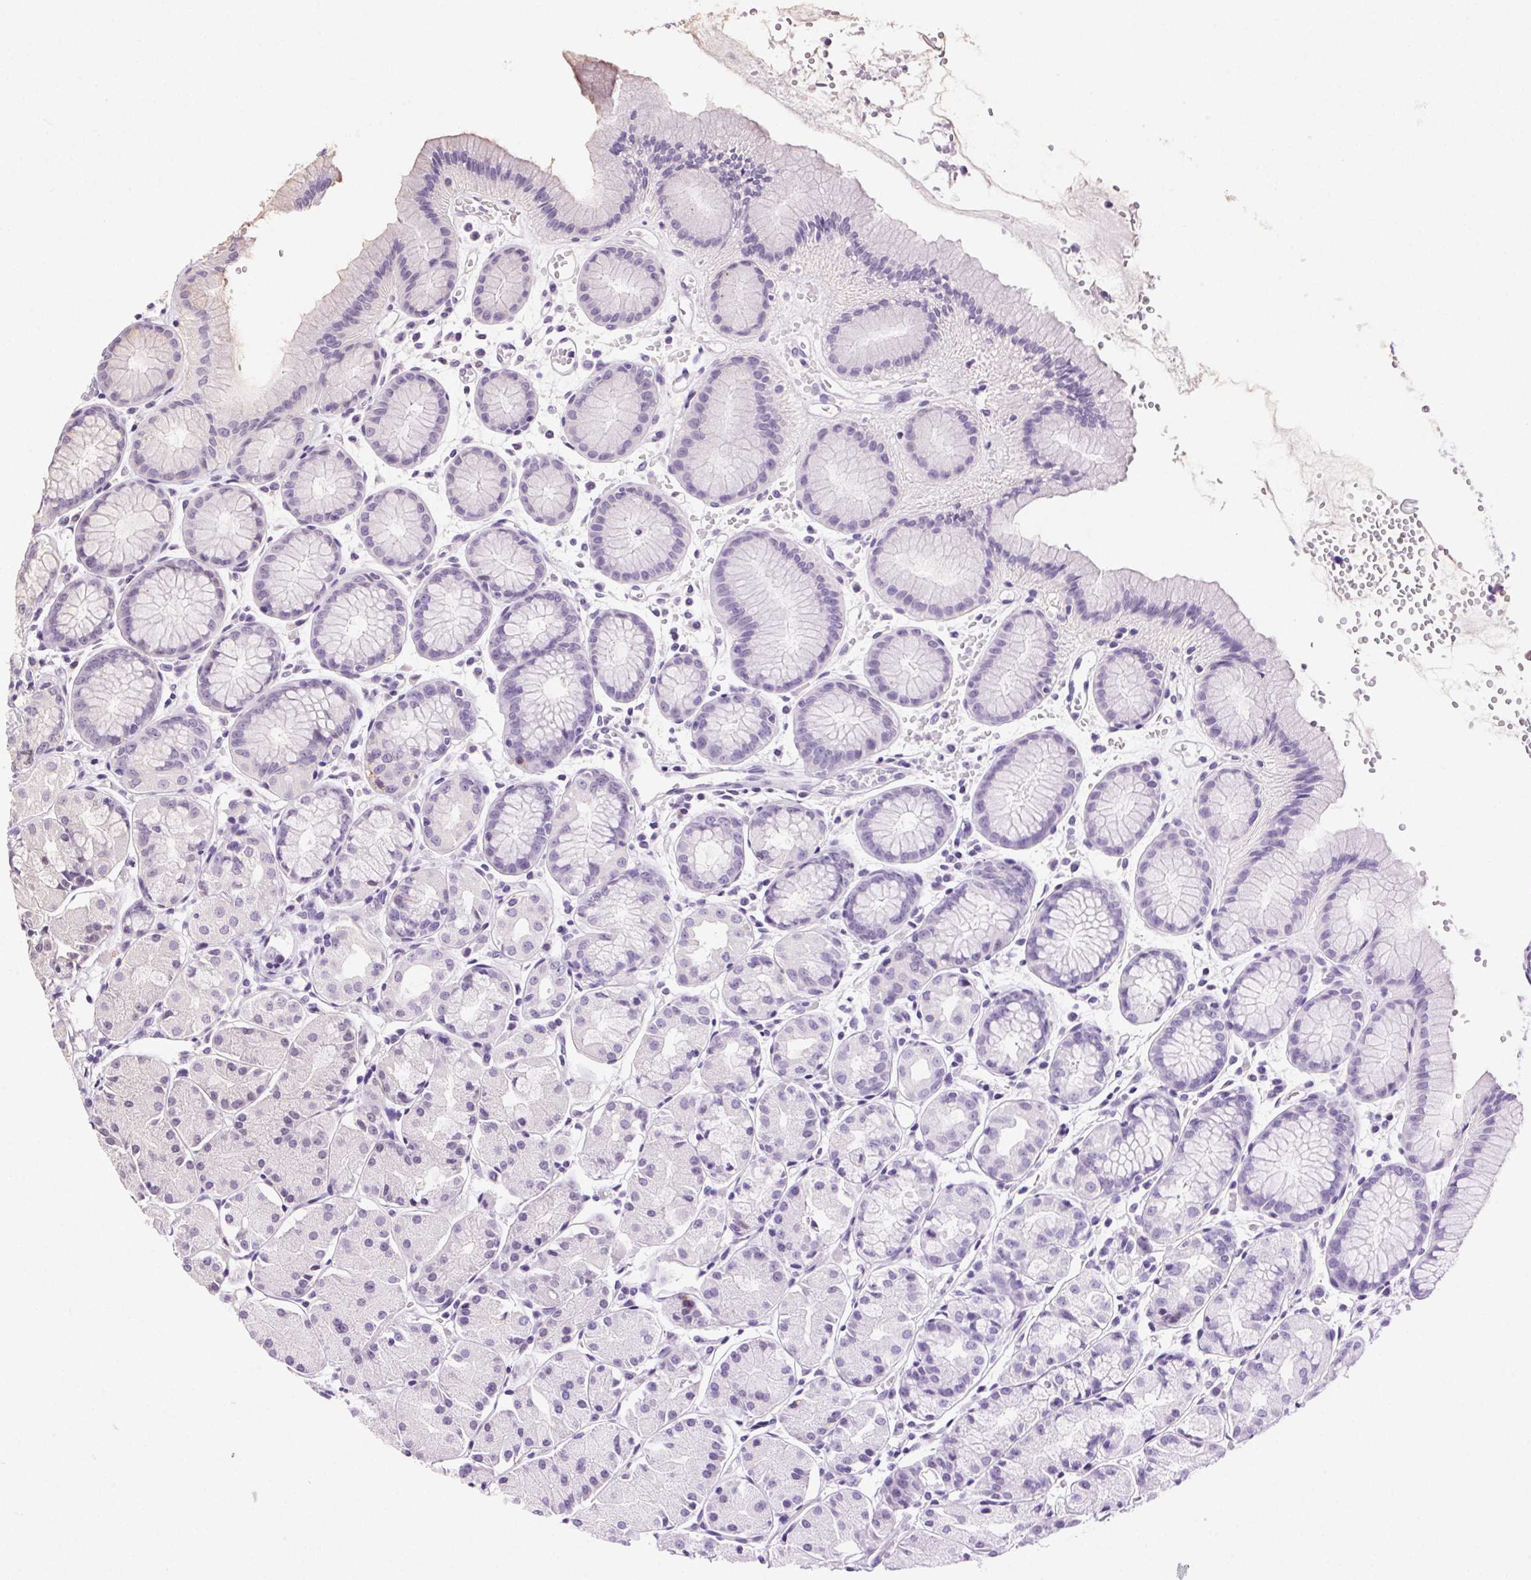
{"staining": {"intensity": "negative", "quantity": "none", "location": "none"}, "tissue": "stomach", "cell_type": "Glandular cells", "image_type": "normal", "snomed": [{"axis": "morphology", "description": "Normal tissue, NOS"}, {"axis": "topography", "description": "Stomach, upper"}], "caption": "Photomicrograph shows no significant protein expression in glandular cells of unremarkable stomach. (DAB immunohistochemistry, high magnification).", "gene": "CLDN10", "patient": {"sex": "male", "age": 47}}